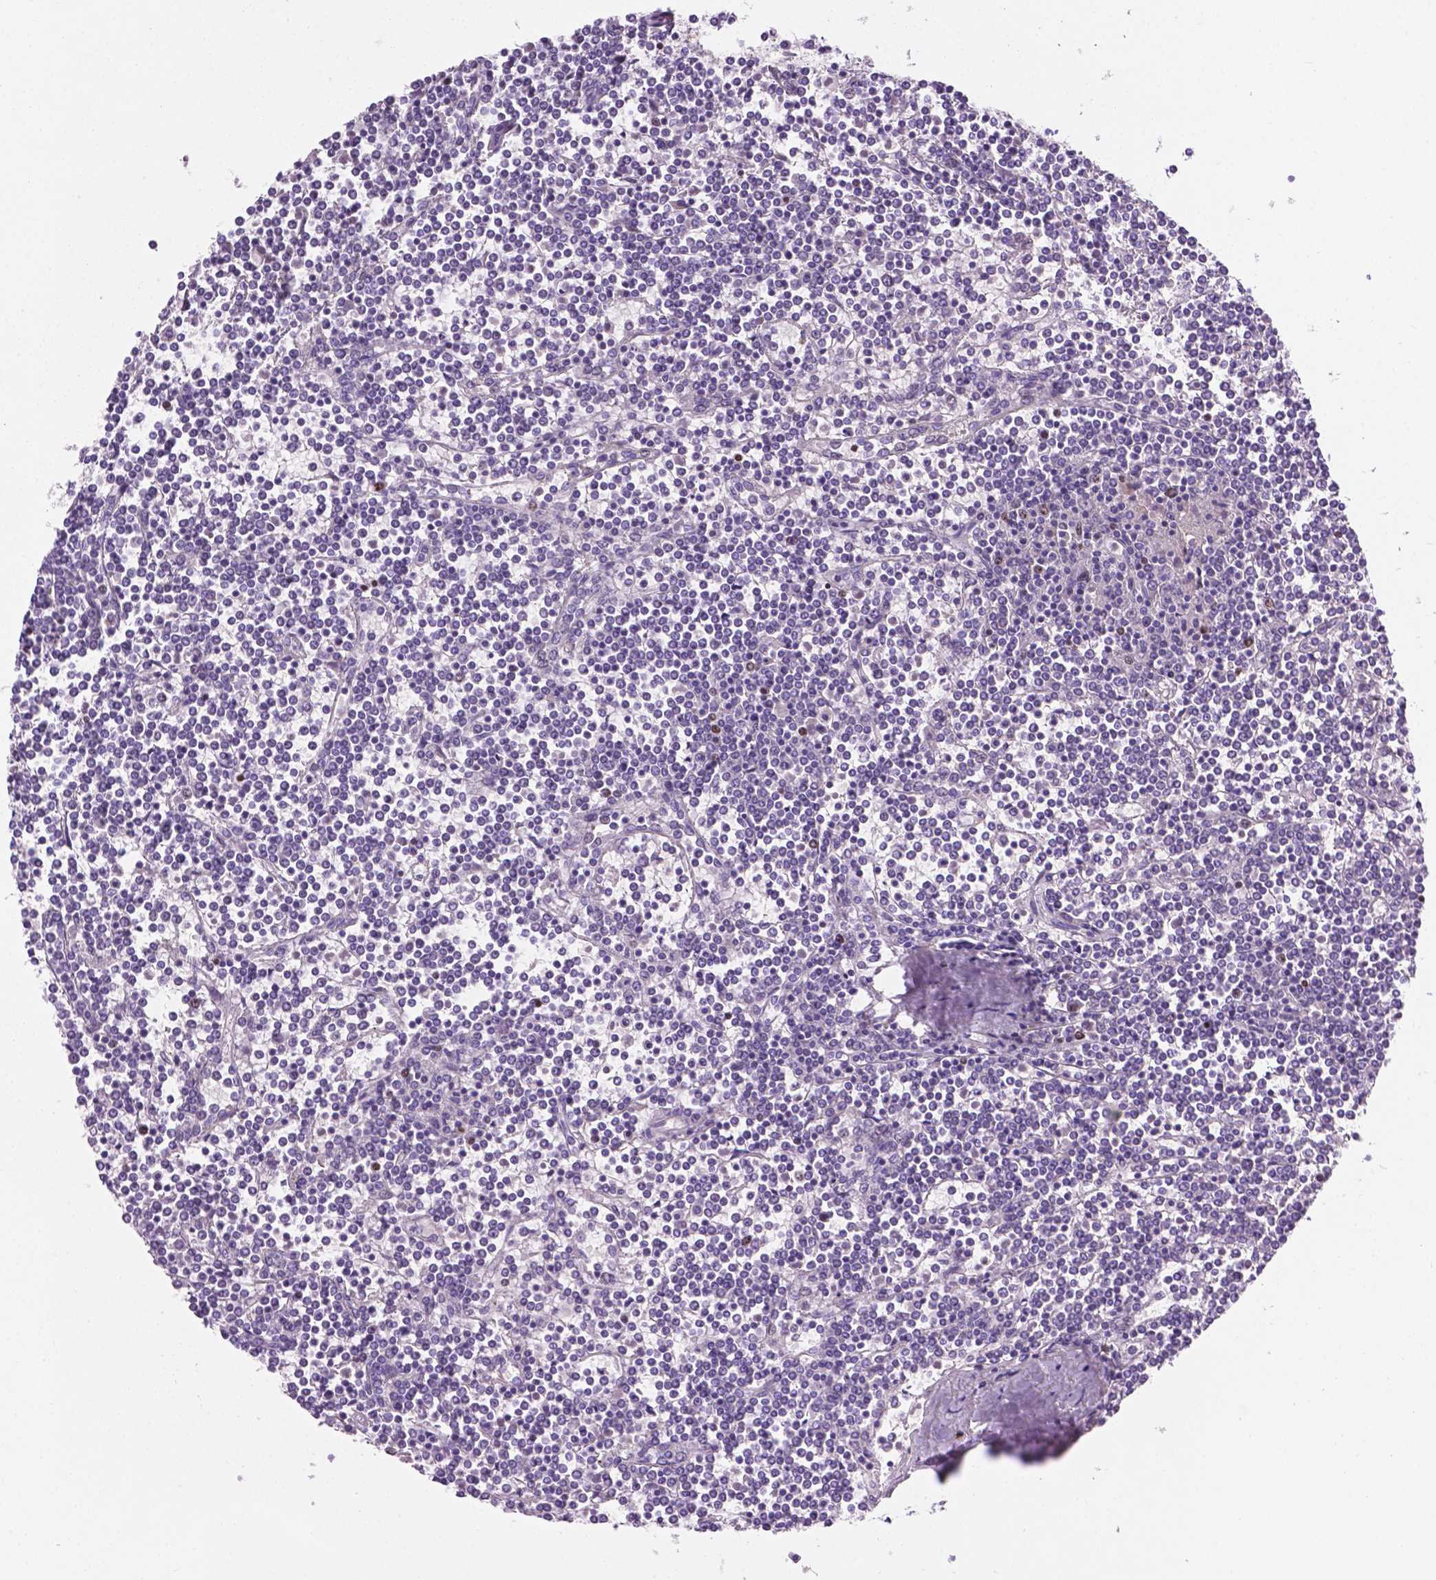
{"staining": {"intensity": "moderate", "quantity": "<25%", "location": "nuclear"}, "tissue": "lymphoma", "cell_type": "Tumor cells", "image_type": "cancer", "snomed": [{"axis": "morphology", "description": "Malignant lymphoma, non-Hodgkin's type, Low grade"}, {"axis": "topography", "description": "Spleen"}], "caption": "Protein expression analysis of human malignant lymphoma, non-Hodgkin's type (low-grade) reveals moderate nuclear expression in approximately <25% of tumor cells.", "gene": "SIAH2", "patient": {"sex": "female", "age": 19}}